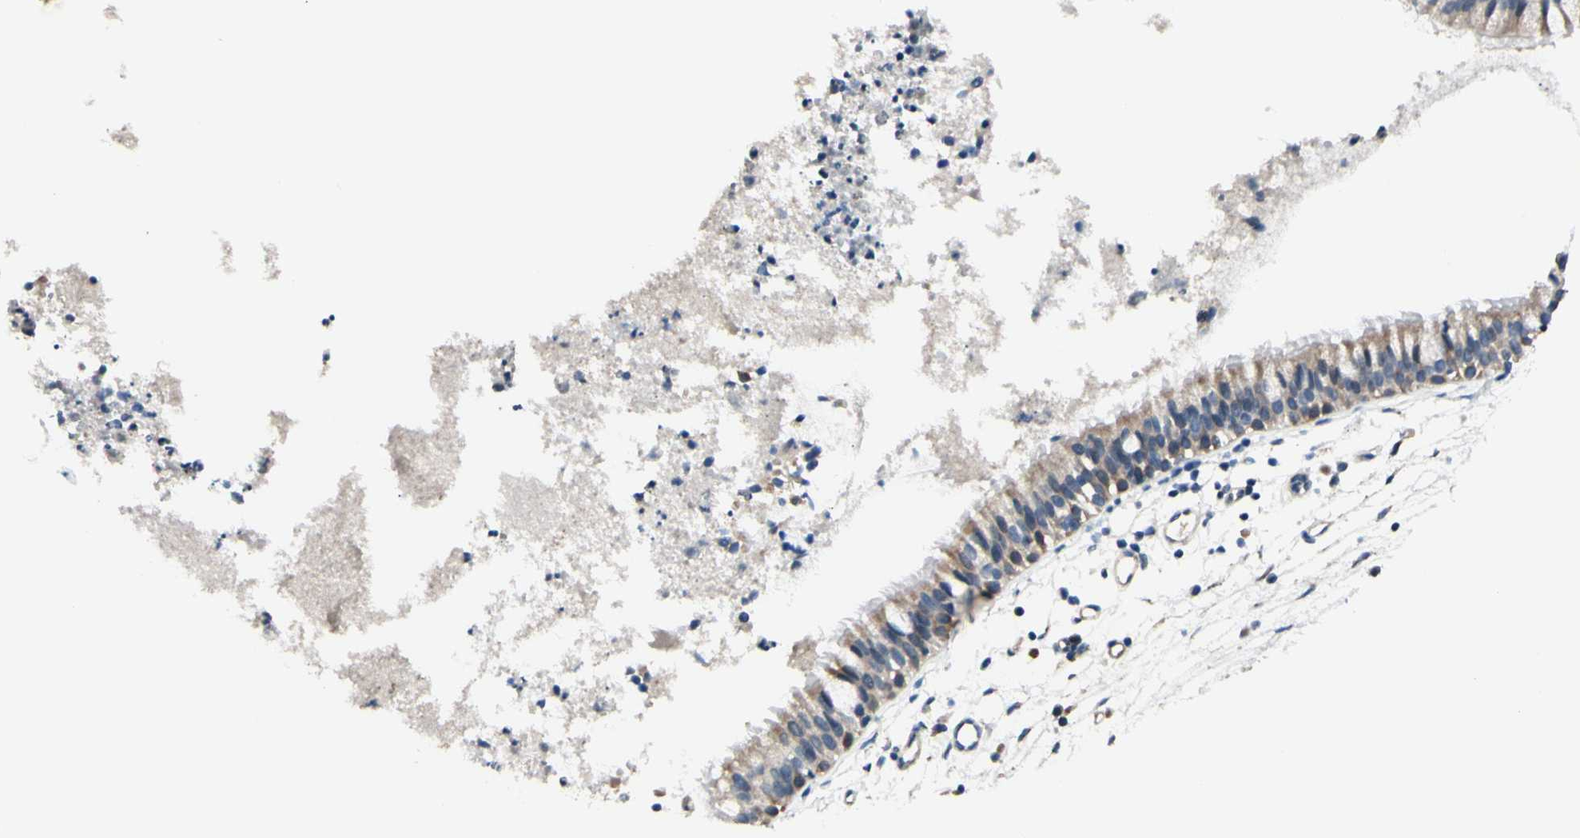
{"staining": {"intensity": "weak", "quantity": ">75%", "location": "cytoplasmic/membranous"}, "tissue": "nasopharynx", "cell_type": "Respiratory epithelial cells", "image_type": "normal", "snomed": [{"axis": "morphology", "description": "Normal tissue, NOS"}, {"axis": "topography", "description": "Nasopharynx"}], "caption": "Protein staining by immunohistochemistry (IHC) shows weak cytoplasmic/membranous staining in approximately >75% of respiratory epithelial cells in unremarkable nasopharynx.", "gene": "EPHA3", "patient": {"sex": "male", "age": 21}}